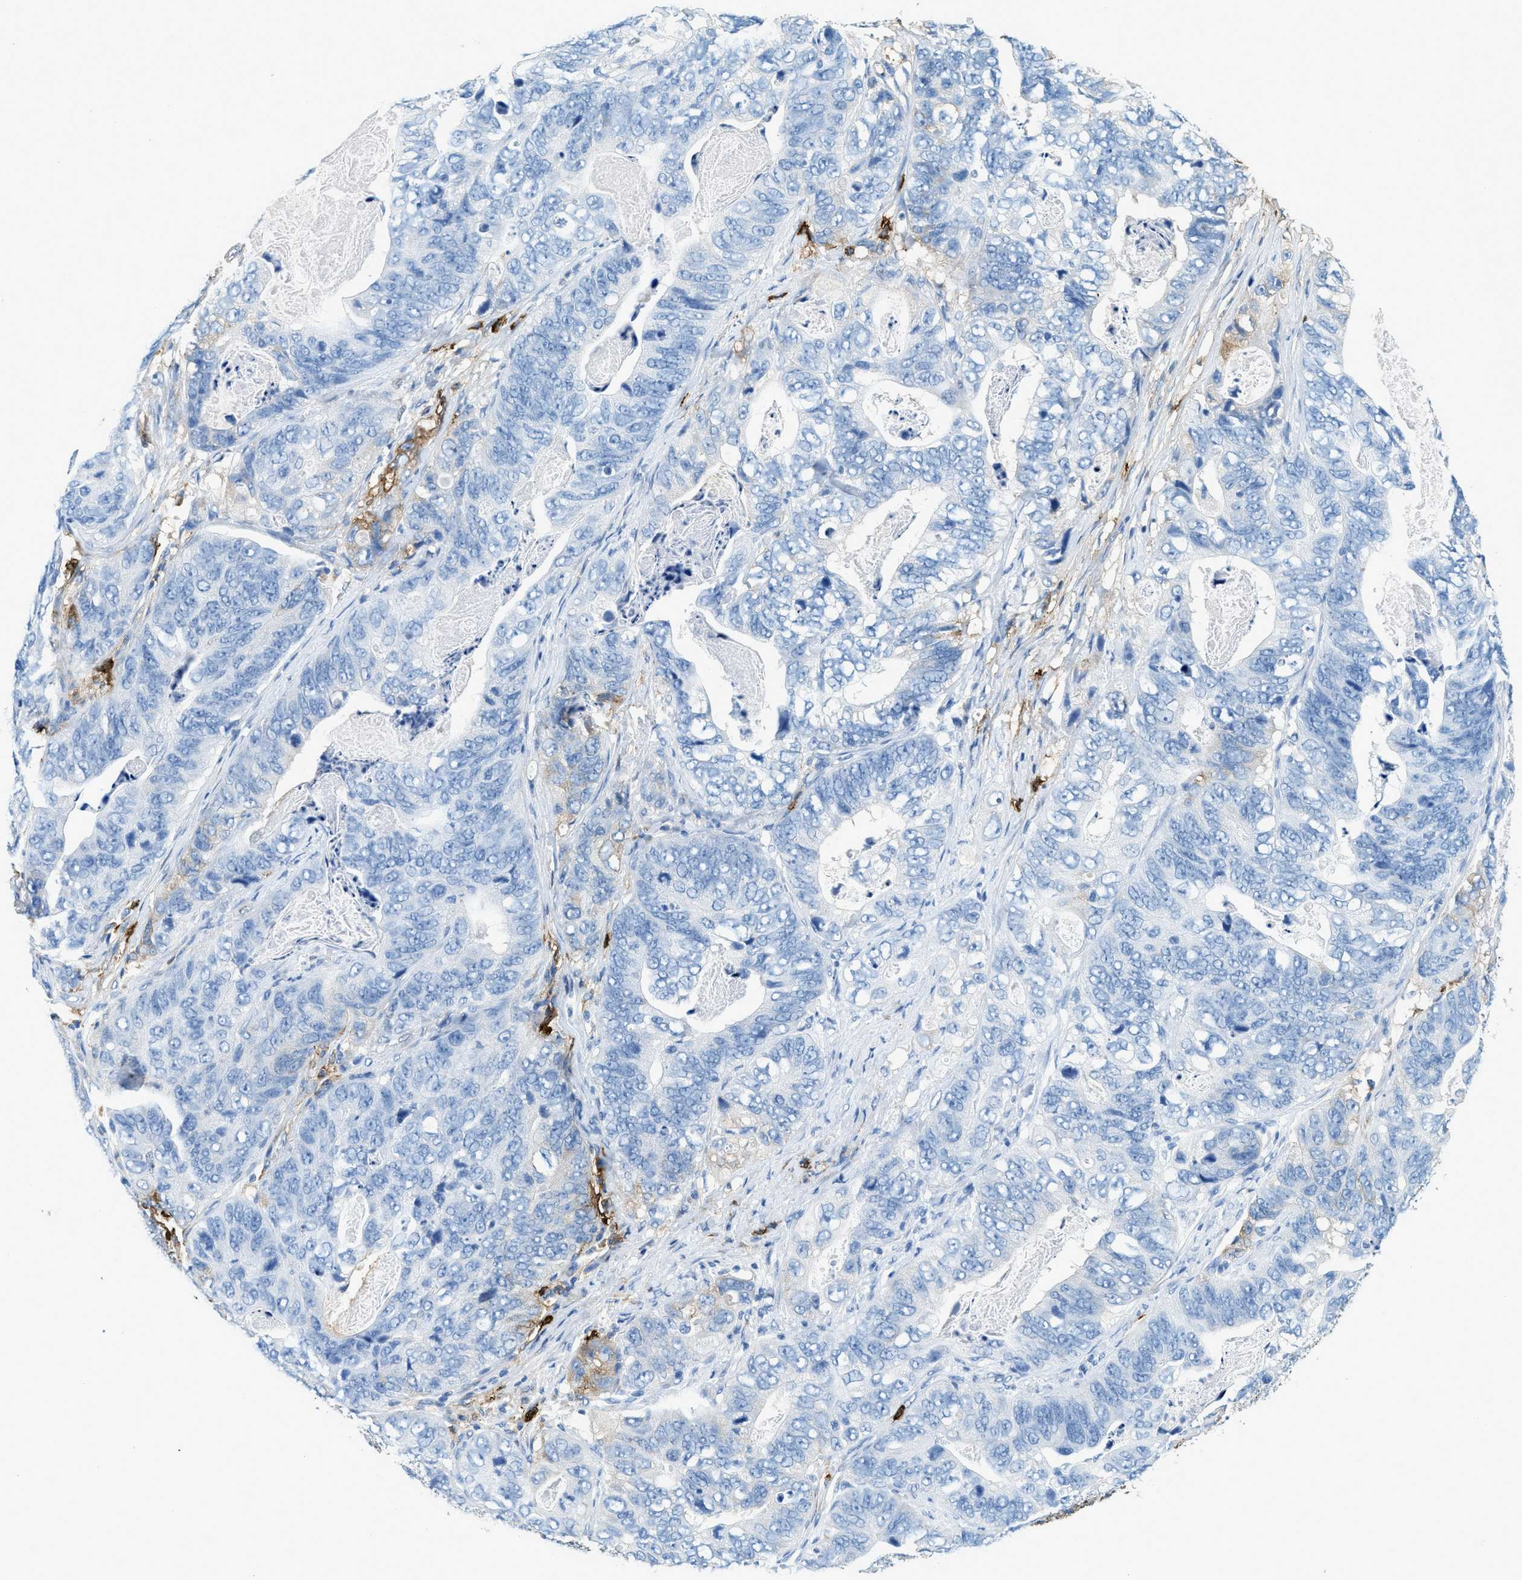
{"staining": {"intensity": "negative", "quantity": "none", "location": "none"}, "tissue": "stomach cancer", "cell_type": "Tumor cells", "image_type": "cancer", "snomed": [{"axis": "morphology", "description": "Adenocarcinoma, NOS"}, {"axis": "topography", "description": "Stomach"}], "caption": "High power microscopy micrograph of an immunohistochemistry (IHC) histopathology image of adenocarcinoma (stomach), revealing no significant positivity in tumor cells.", "gene": "TPSAB1", "patient": {"sex": "female", "age": 89}}